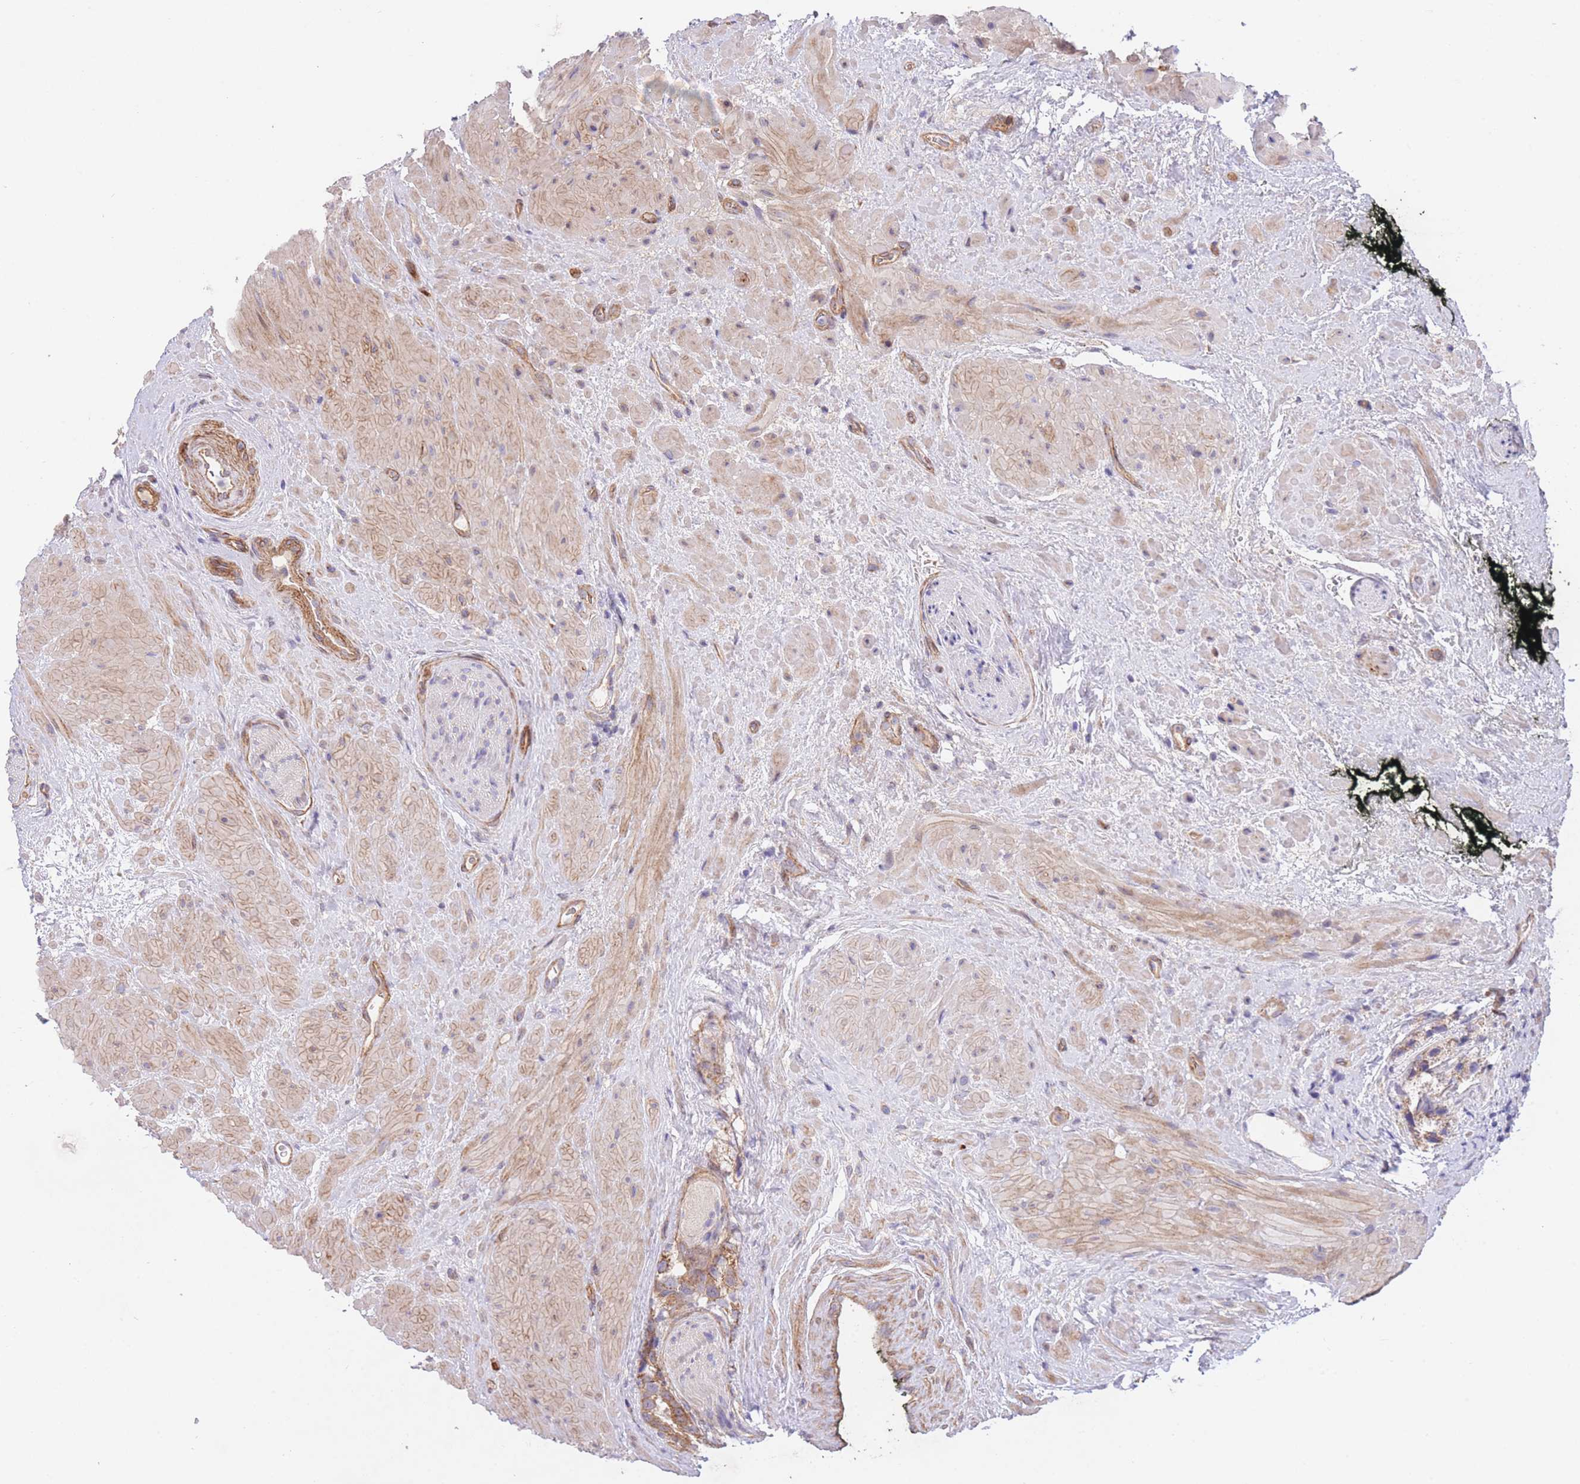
{"staining": {"intensity": "moderate", "quantity": ">75%", "location": "cytoplasmic/membranous"}, "tissue": "prostate cancer", "cell_type": "Tumor cells", "image_type": "cancer", "snomed": [{"axis": "morphology", "description": "Adenocarcinoma, High grade"}, {"axis": "topography", "description": "Prostate"}], "caption": "Immunohistochemistry of human prostate cancer displays medium levels of moderate cytoplasmic/membranous staining in about >75% of tumor cells.", "gene": "CHAC1", "patient": {"sex": "male", "age": 74}}